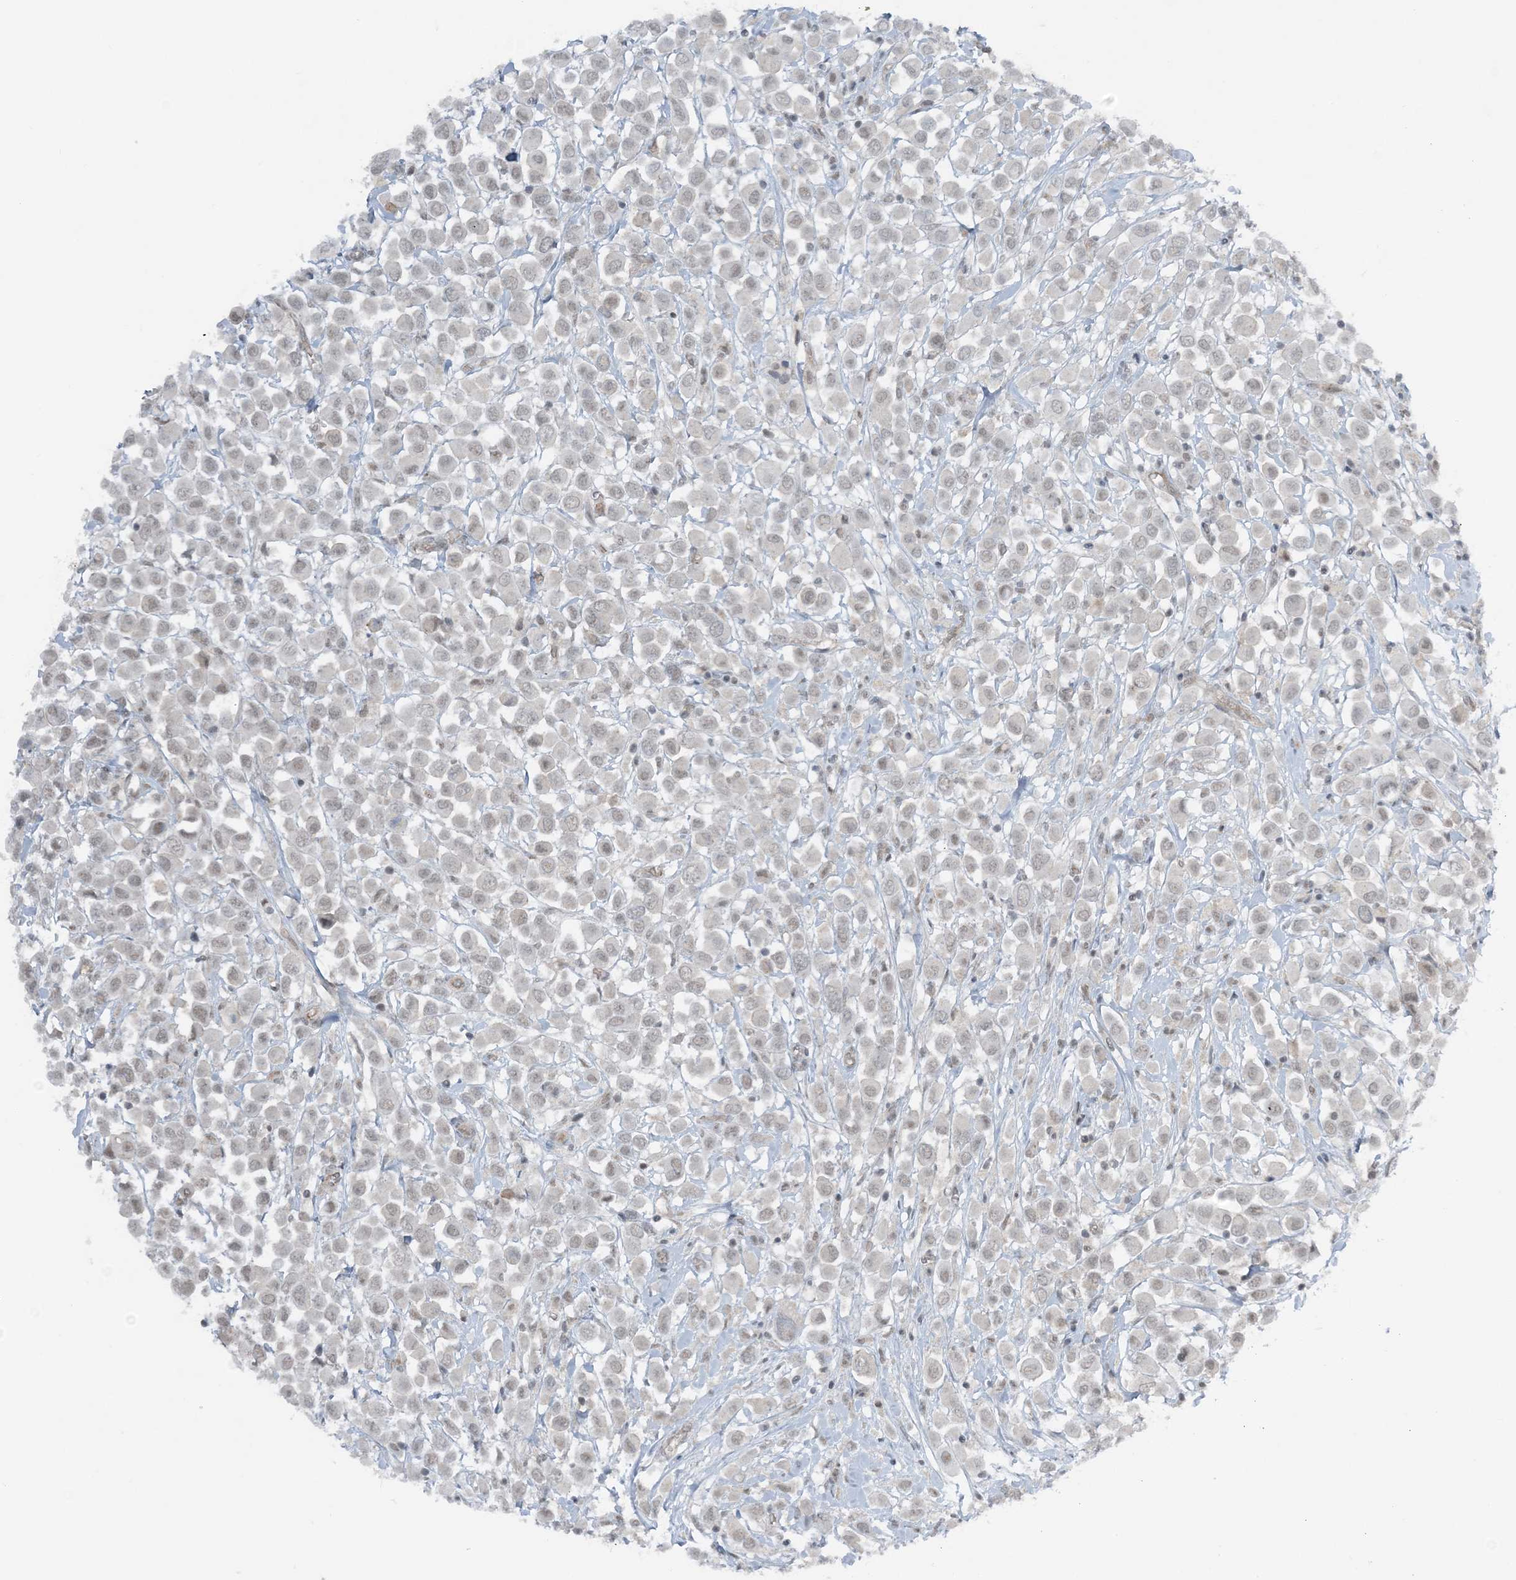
{"staining": {"intensity": "negative", "quantity": "none", "location": "none"}, "tissue": "breast cancer", "cell_type": "Tumor cells", "image_type": "cancer", "snomed": [{"axis": "morphology", "description": "Duct carcinoma"}, {"axis": "topography", "description": "Breast"}], "caption": "The photomicrograph demonstrates no significant positivity in tumor cells of breast cancer (invasive ductal carcinoma). (Stains: DAB immunohistochemistry with hematoxylin counter stain, Microscopy: brightfield microscopy at high magnification).", "gene": "ATP11A", "patient": {"sex": "female", "age": 61}}